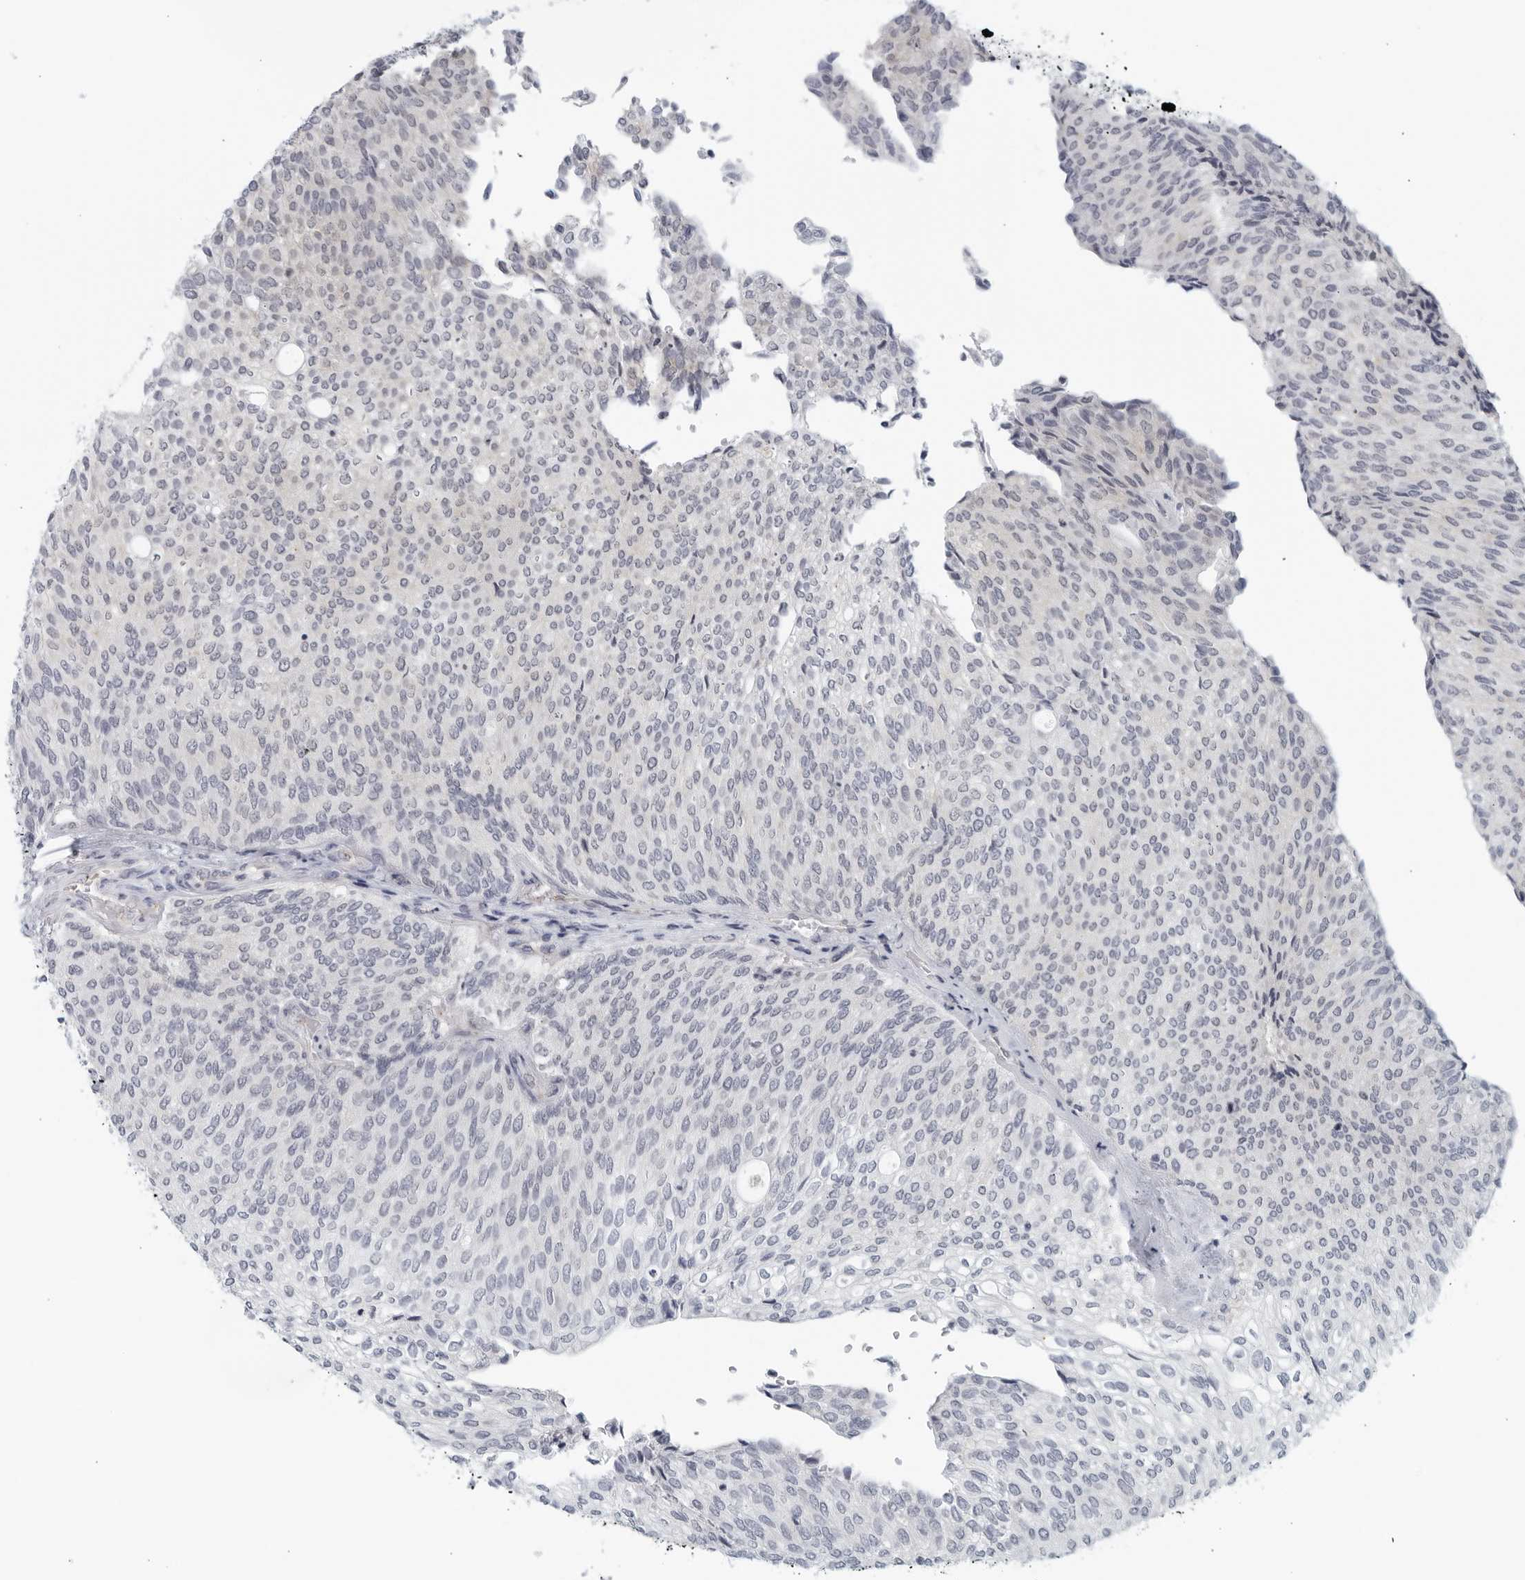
{"staining": {"intensity": "negative", "quantity": "none", "location": "none"}, "tissue": "urothelial cancer", "cell_type": "Tumor cells", "image_type": "cancer", "snomed": [{"axis": "morphology", "description": "Urothelial carcinoma, Low grade"}, {"axis": "topography", "description": "Urinary bladder"}], "caption": "The immunohistochemistry histopathology image has no significant positivity in tumor cells of urothelial cancer tissue. (DAB (3,3'-diaminobenzidine) IHC, high magnification).", "gene": "MATN1", "patient": {"sex": "female", "age": 79}}